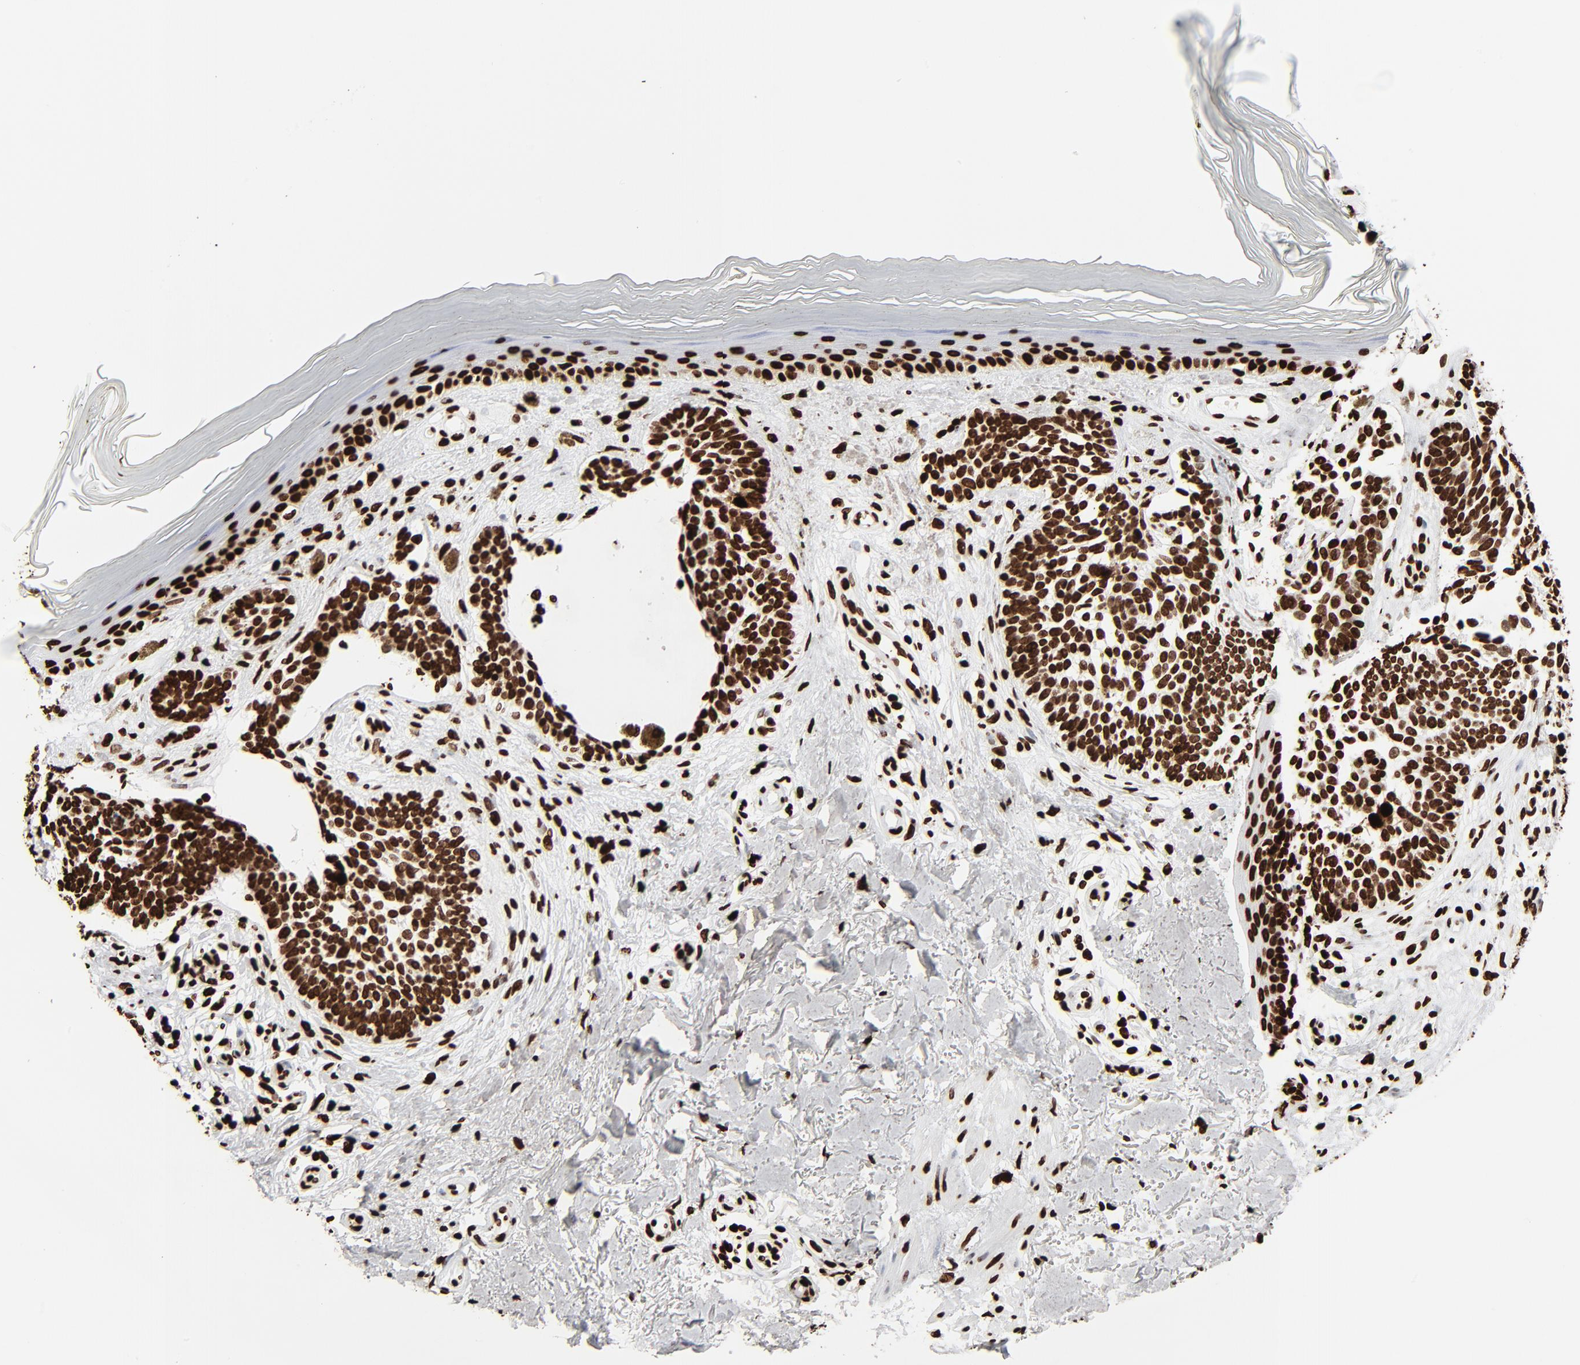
{"staining": {"intensity": "strong", "quantity": ">75%", "location": "nuclear"}, "tissue": "skin cancer", "cell_type": "Tumor cells", "image_type": "cancer", "snomed": [{"axis": "morphology", "description": "Normal tissue, NOS"}, {"axis": "morphology", "description": "Basal cell carcinoma"}, {"axis": "topography", "description": "Skin"}], "caption": "IHC micrograph of neoplastic tissue: basal cell carcinoma (skin) stained using immunohistochemistry exhibits high levels of strong protein expression localized specifically in the nuclear of tumor cells, appearing as a nuclear brown color.", "gene": "H3-4", "patient": {"sex": "female", "age": 58}}